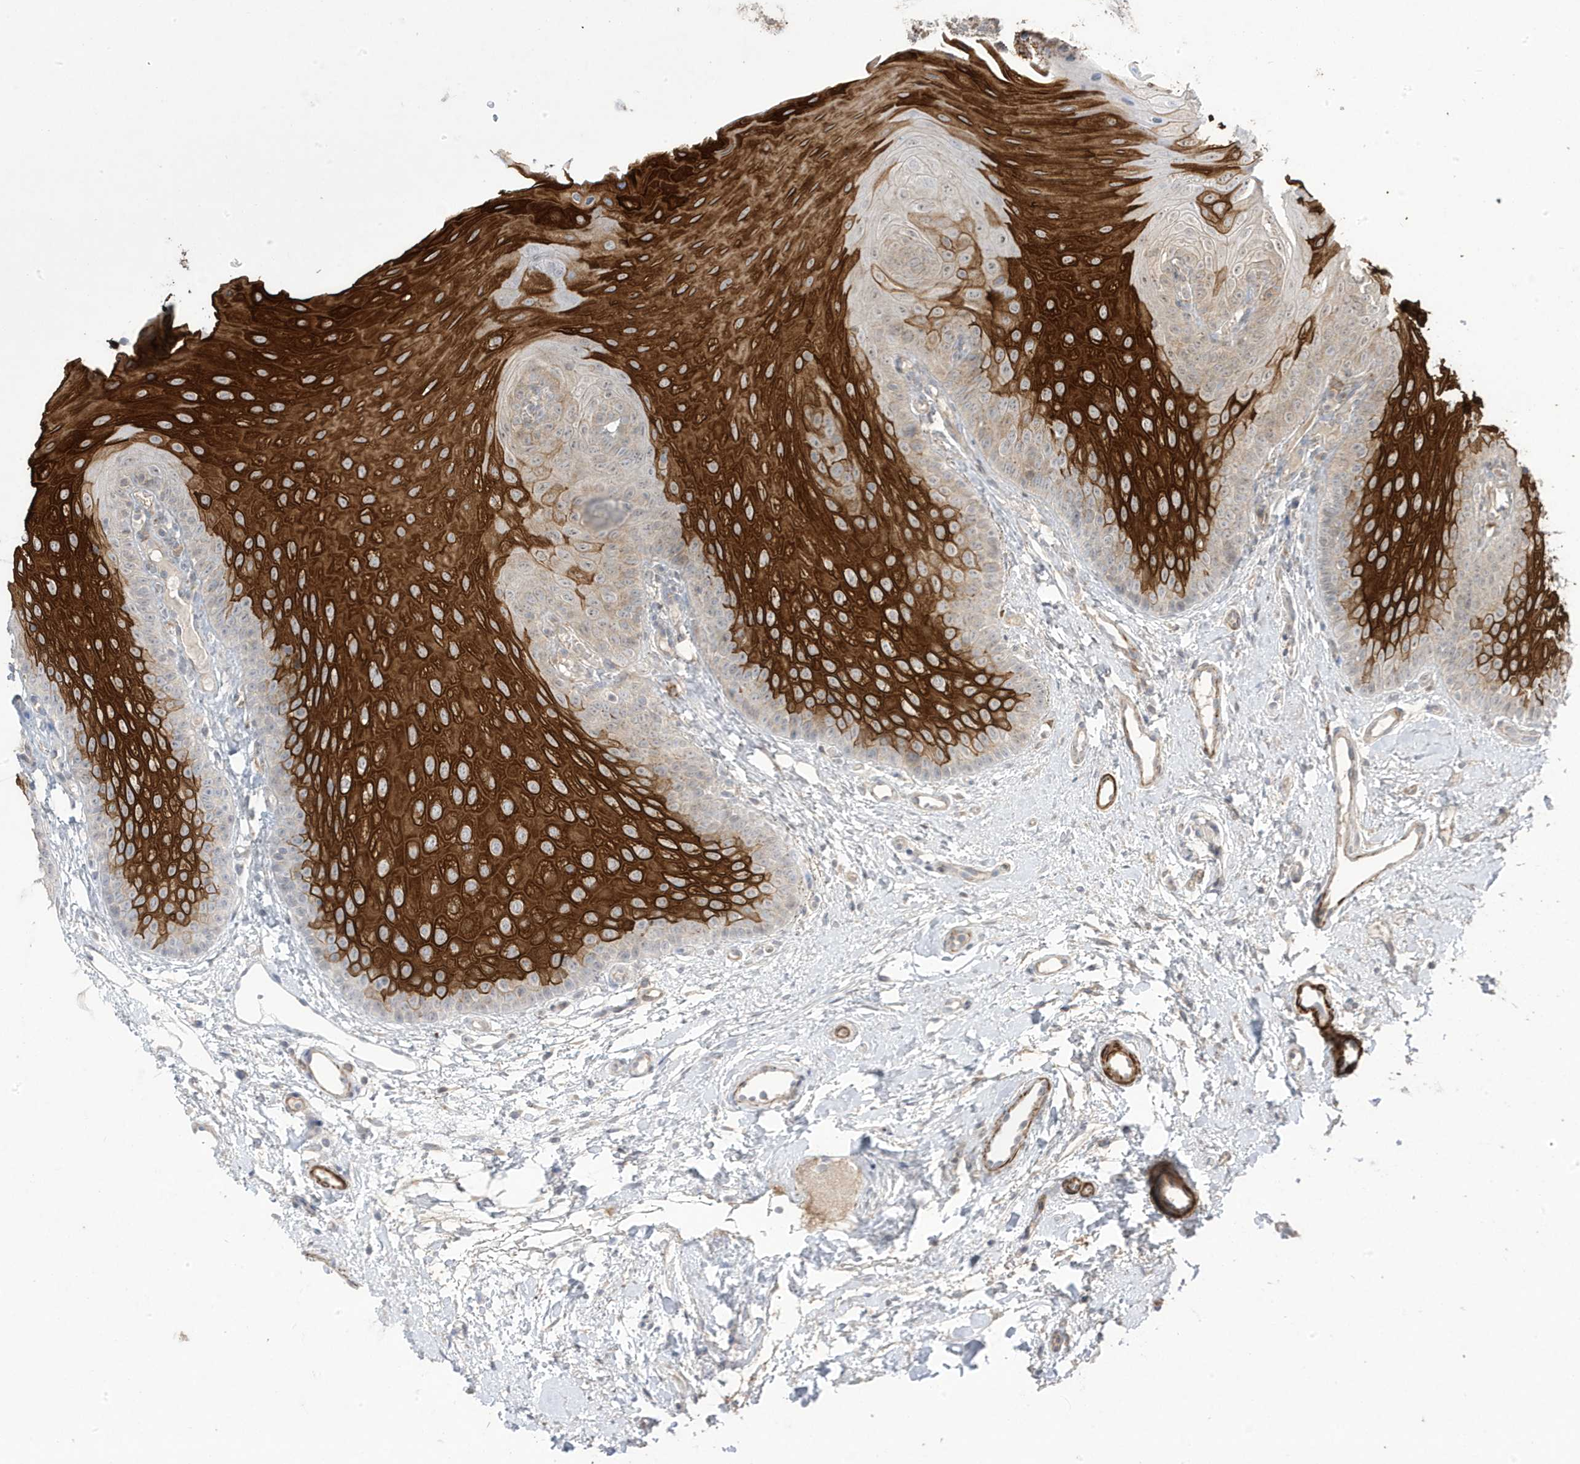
{"staining": {"intensity": "strong", "quantity": "25%-75%", "location": "cytoplasmic/membranous"}, "tissue": "oral mucosa", "cell_type": "Squamous epithelial cells", "image_type": "normal", "snomed": [{"axis": "morphology", "description": "Normal tissue, NOS"}, {"axis": "topography", "description": "Oral tissue"}], "caption": "The micrograph displays immunohistochemical staining of benign oral mucosa. There is strong cytoplasmic/membranous expression is identified in about 25%-75% of squamous epithelial cells. (Stains: DAB (3,3'-diaminobenzidine) in brown, nuclei in blue, Microscopy: brightfield microscopy at high magnification).", "gene": "CETN3", "patient": {"sex": "female", "age": 68}}